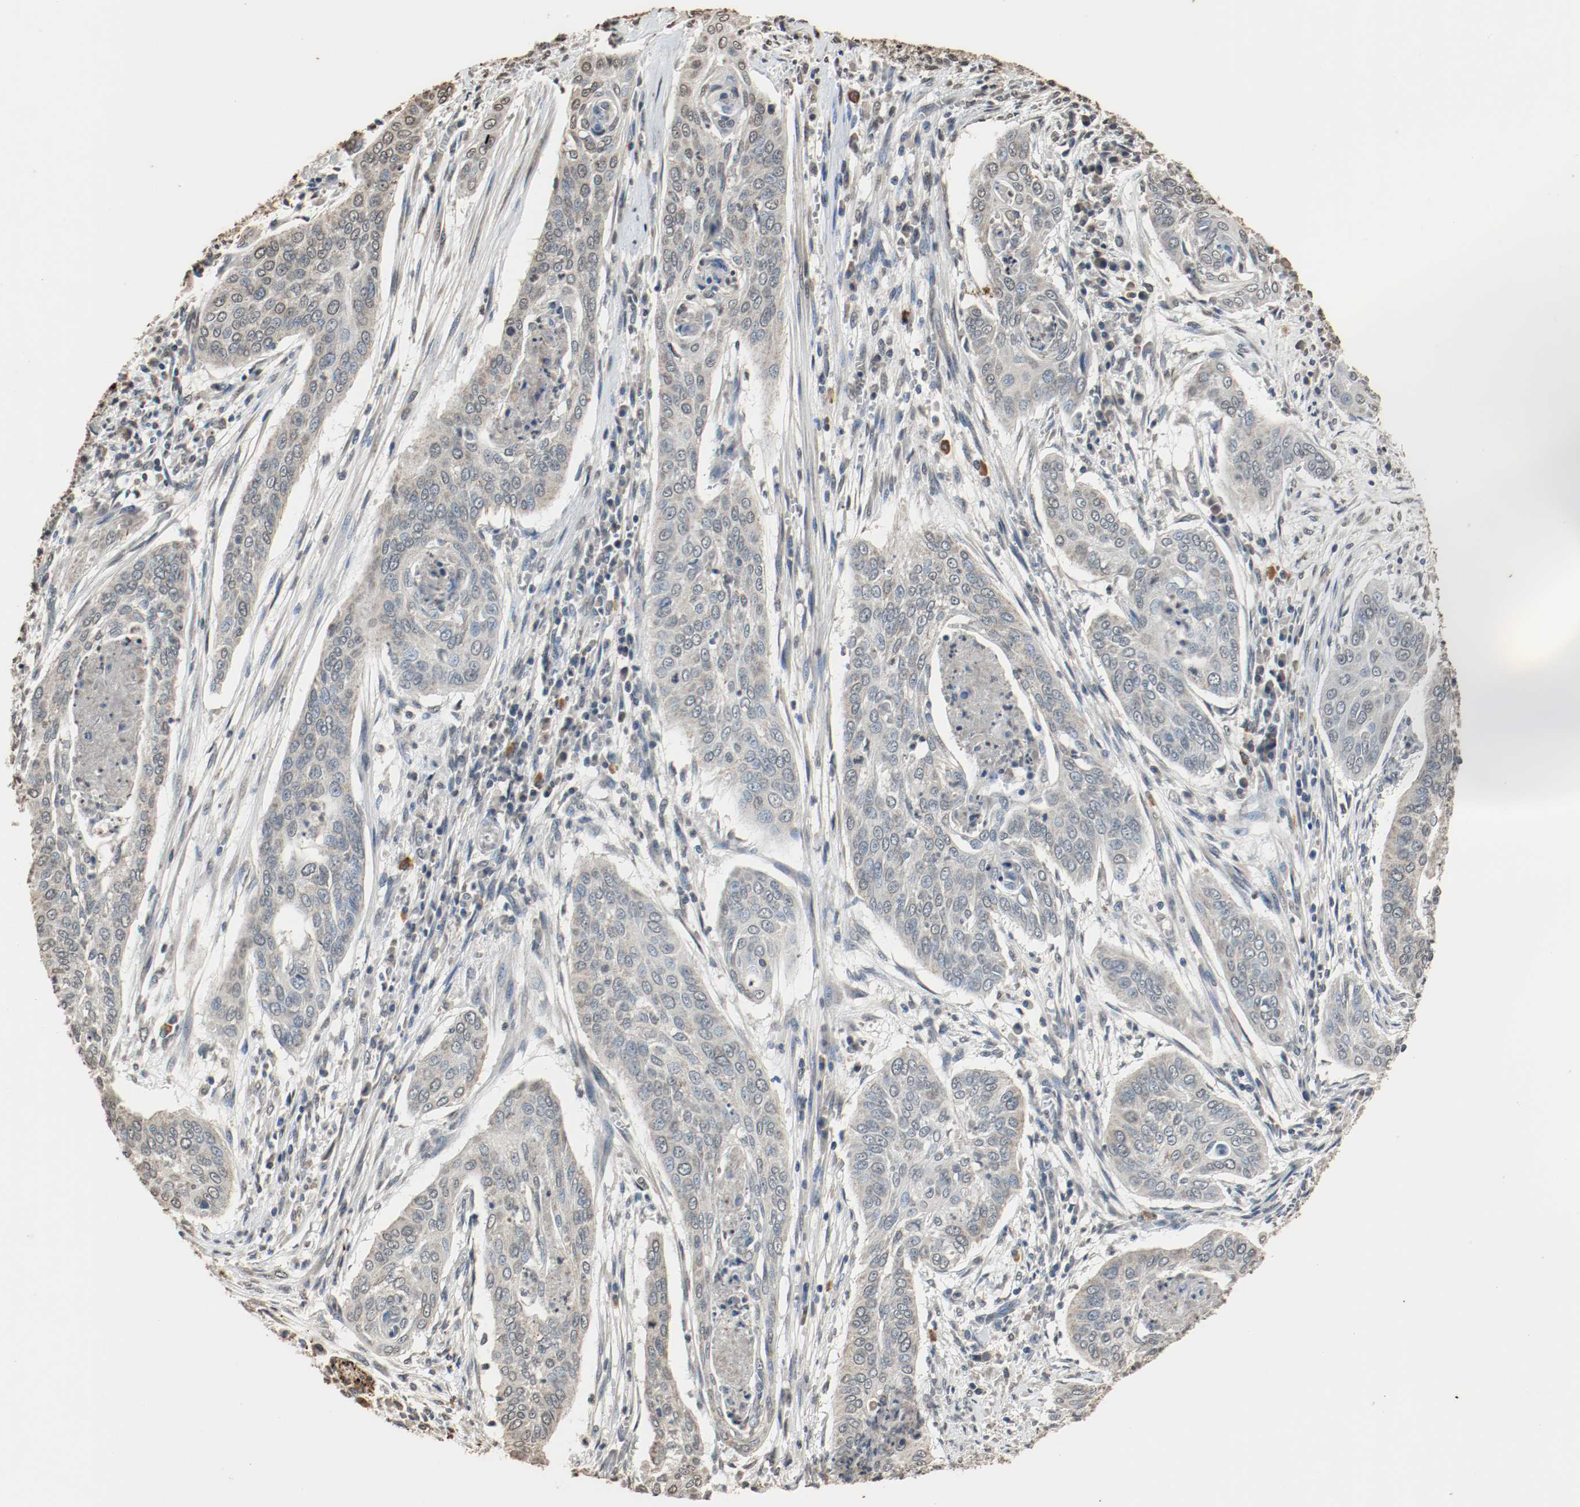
{"staining": {"intensity": "weak", "quantity": "<25%", "location": "cytoplasmic/membranous"}, "tissue": "cervical cancer", "cell_type": "Tumor cells", "image_type": "cancer", "snomed": [{"axis": "morphology", "description": "Squamous cell carcinoma, NOS"}, {"axis": "topography", "description": "Cervix"}], "caption": "The micrograph shows no staining of tumor cells in cervical cancer. (Brightfield microscopy of DAB (3,3'-diaminobenzidine) immunohistochemistry at high magnification).", "gene": "RTN4", "patient": {"sex": "female", "age": 39}}